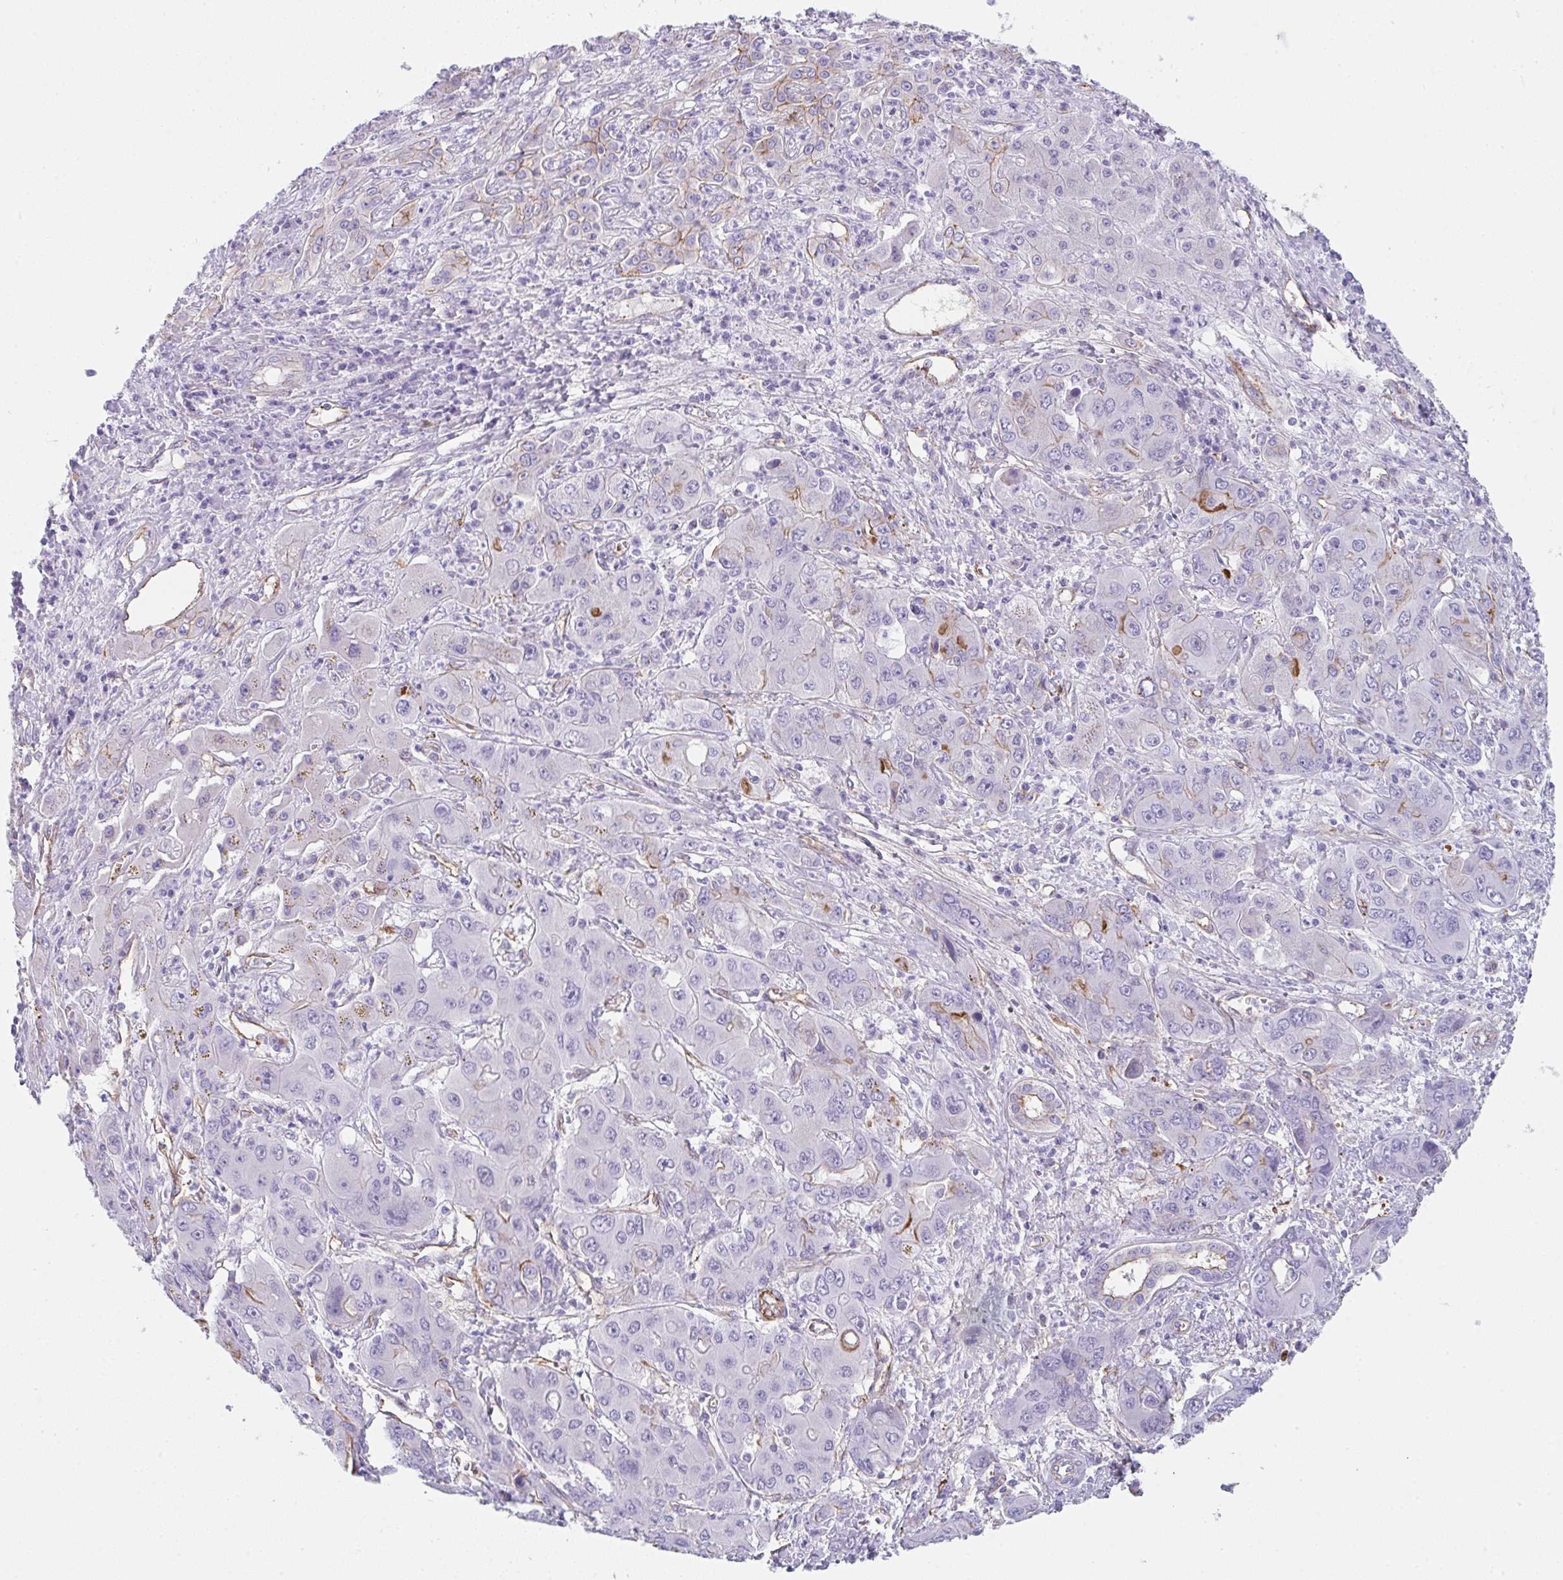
{"staining": {"intensity": "negative", "quantity": "none", "location": "none"}, "tissue": "liver cancer", "cell_type": "Tumor cells", "image_type": "cancer", "snomed": [{"axis": "morphology", "description": "Cholangiocarcinoma"}, {"axis": "topography", "description": "Liver"}], "caption": "Tumor cells are negative for brown protein staining in liver cancer (cholangiocarcinoma).", "gene": "DBN1", "patient": {"sex": "male", "age": 67}}